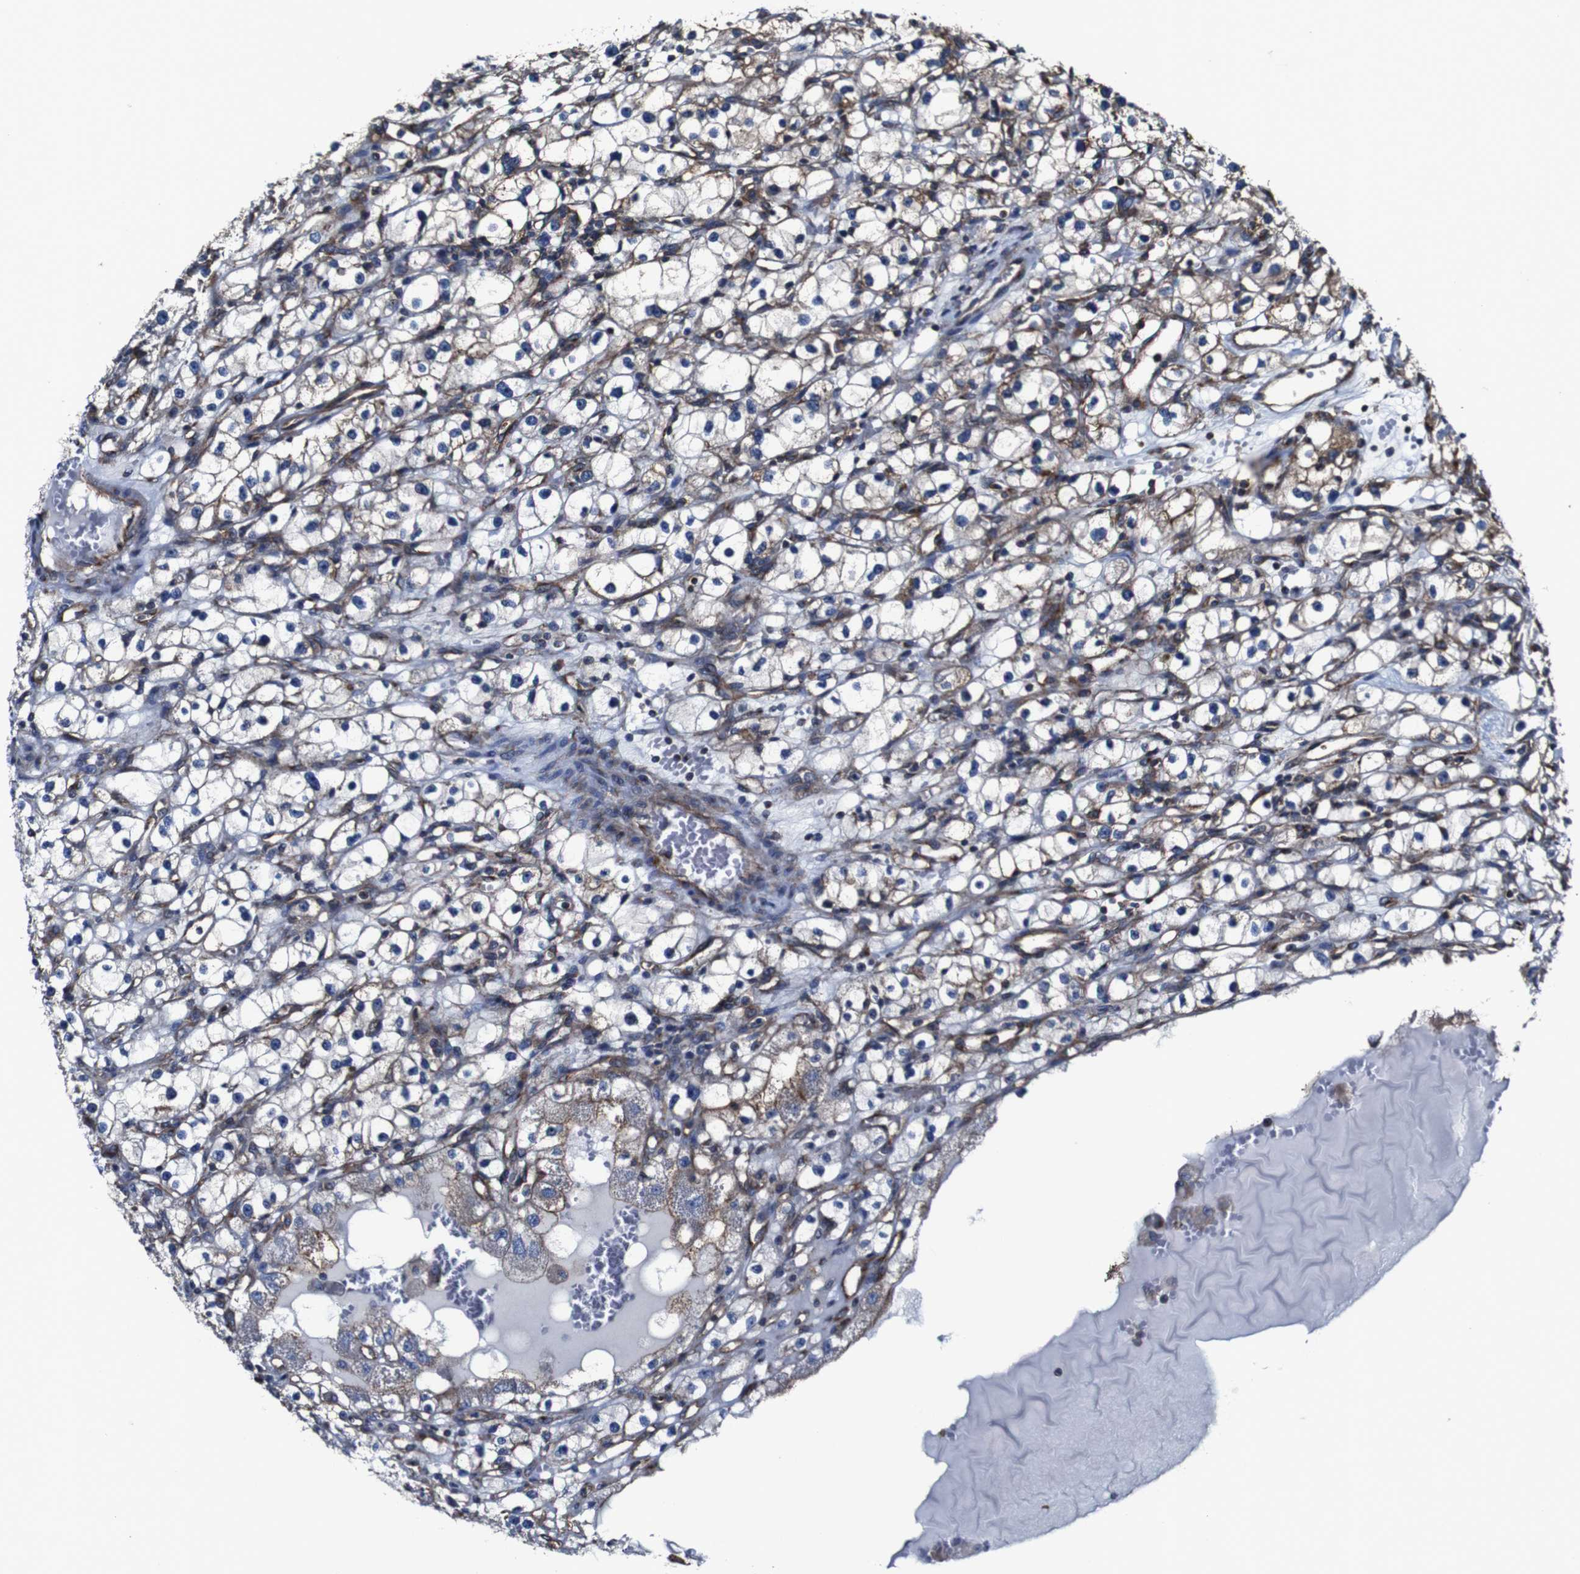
{"staining": {"intensity": "moderate", "quantity": "25%-75%", "location": "cytoplasmic/membranous"}, "tissue": "renal cancer", "cell_type": "Tumor cells", "image_type": "cancer", "snomed": [{"axis": "morphology", "description": "Adenocarcinoma, NOS"}, {"axis": "topography", "description": "Kidney"}], "caption": "Immunohistochemistry photomicrograph of neoplastic tissue: renal cancer stained using immunohistochemistry shows medium levels of moderate protein expression localized specifically in the cytoplasmic/membranous of tumor cells, appearing as a cytoplasmic/membranous brown color.", "gene": "CSF1R", "patient": {"sex": "male", "age": 56}}